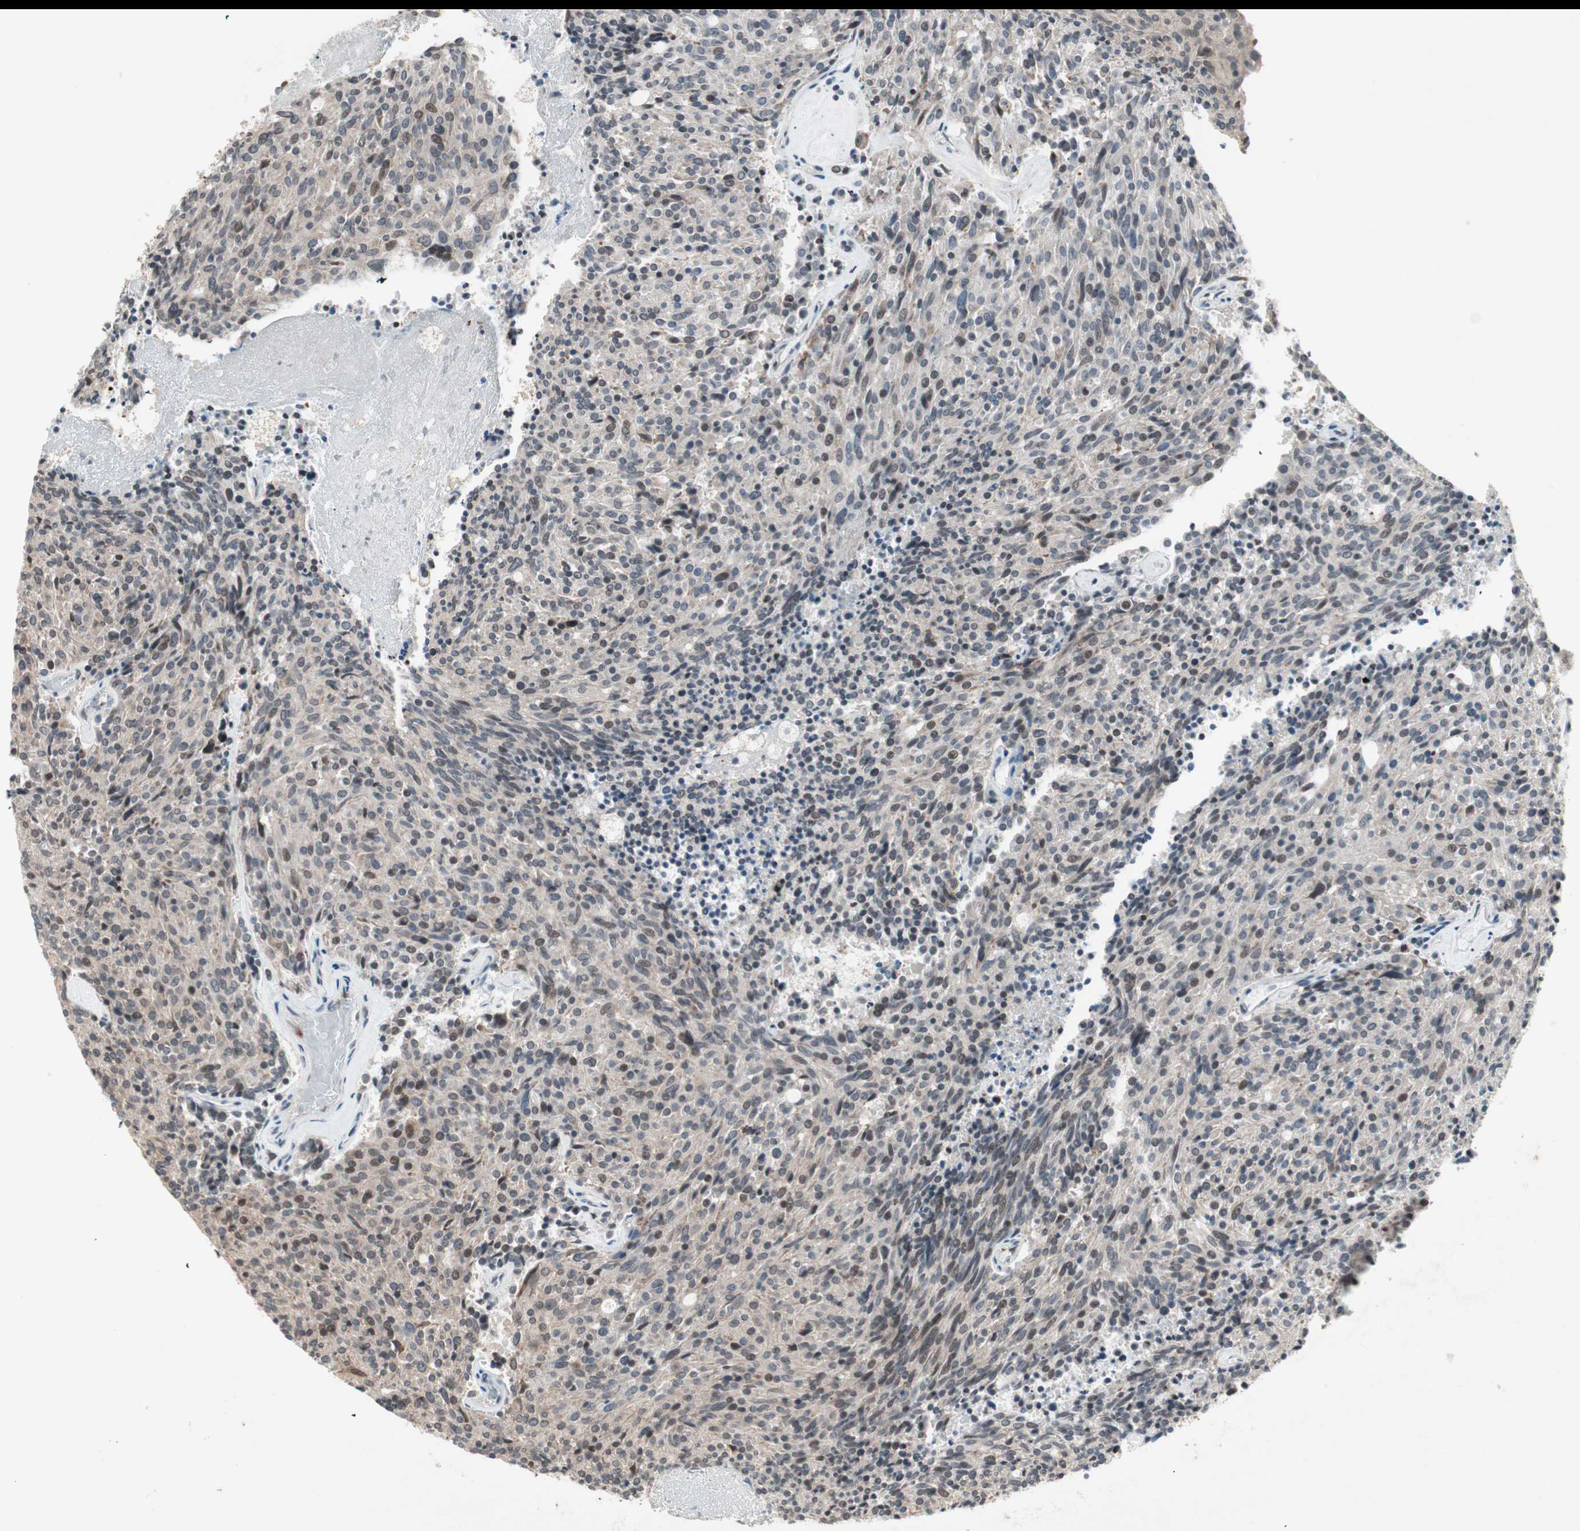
{"staining": {"intensity": "weak", "quantity": "<25%", "location": "cytoplasmic/membranous"}, "tissue": "carcinoid", "cell_type": "Tumor cells", "image_type": "cancer", "snomed": [{"axis": "morphology", "description": "Carcinoid, malignant, NOS"}, {"axis": "topography", "description": "Pancreas"}], "caption": "This micrograph is of carcinoid stained with IHC to label a protein in brown with the nuclei are counter-stained blue. There is no positivity in tumor cells.", "gene": "PGBD1", "patient": {"sex": "female", "age": 54}}